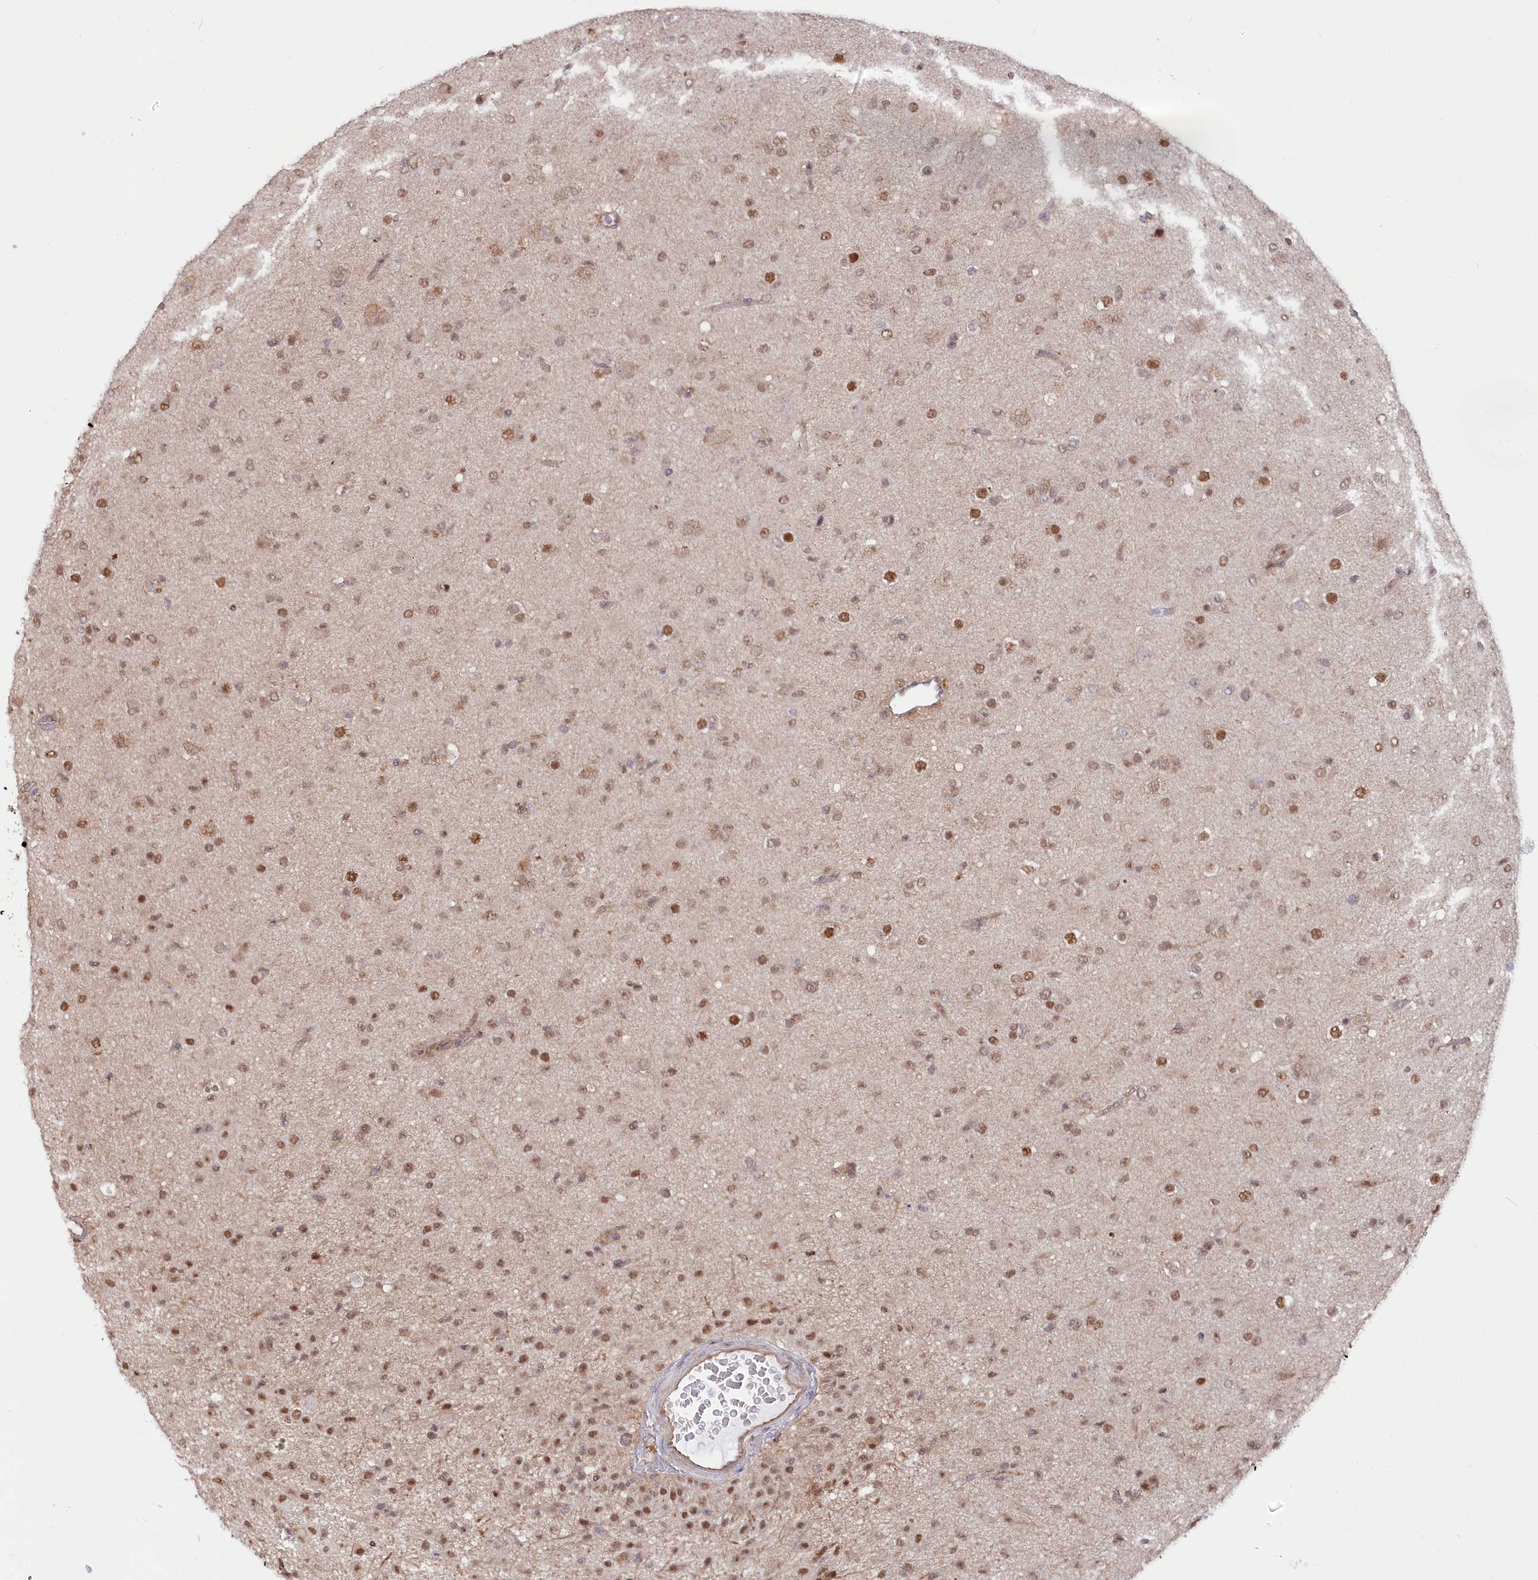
{"staining": {"intensity": "moderate", "quantity": "25%-75%", "location": "nuclear"}, "tissue": "glioma", "cell_type": "Tumor cells", "image_type": "cancer", "snomed": [{"axis": "morphology", "description": "Glioma, malignant, Low grade"}, {"axis": "topography", "description": "Brain"}], "caption": "Low-grade glioma (malignant) stained for a protein shows moderate nuclear positivity in tumor cells.", "gene": "PSMA1", "patient": {"sex": "male", "age": 65}}